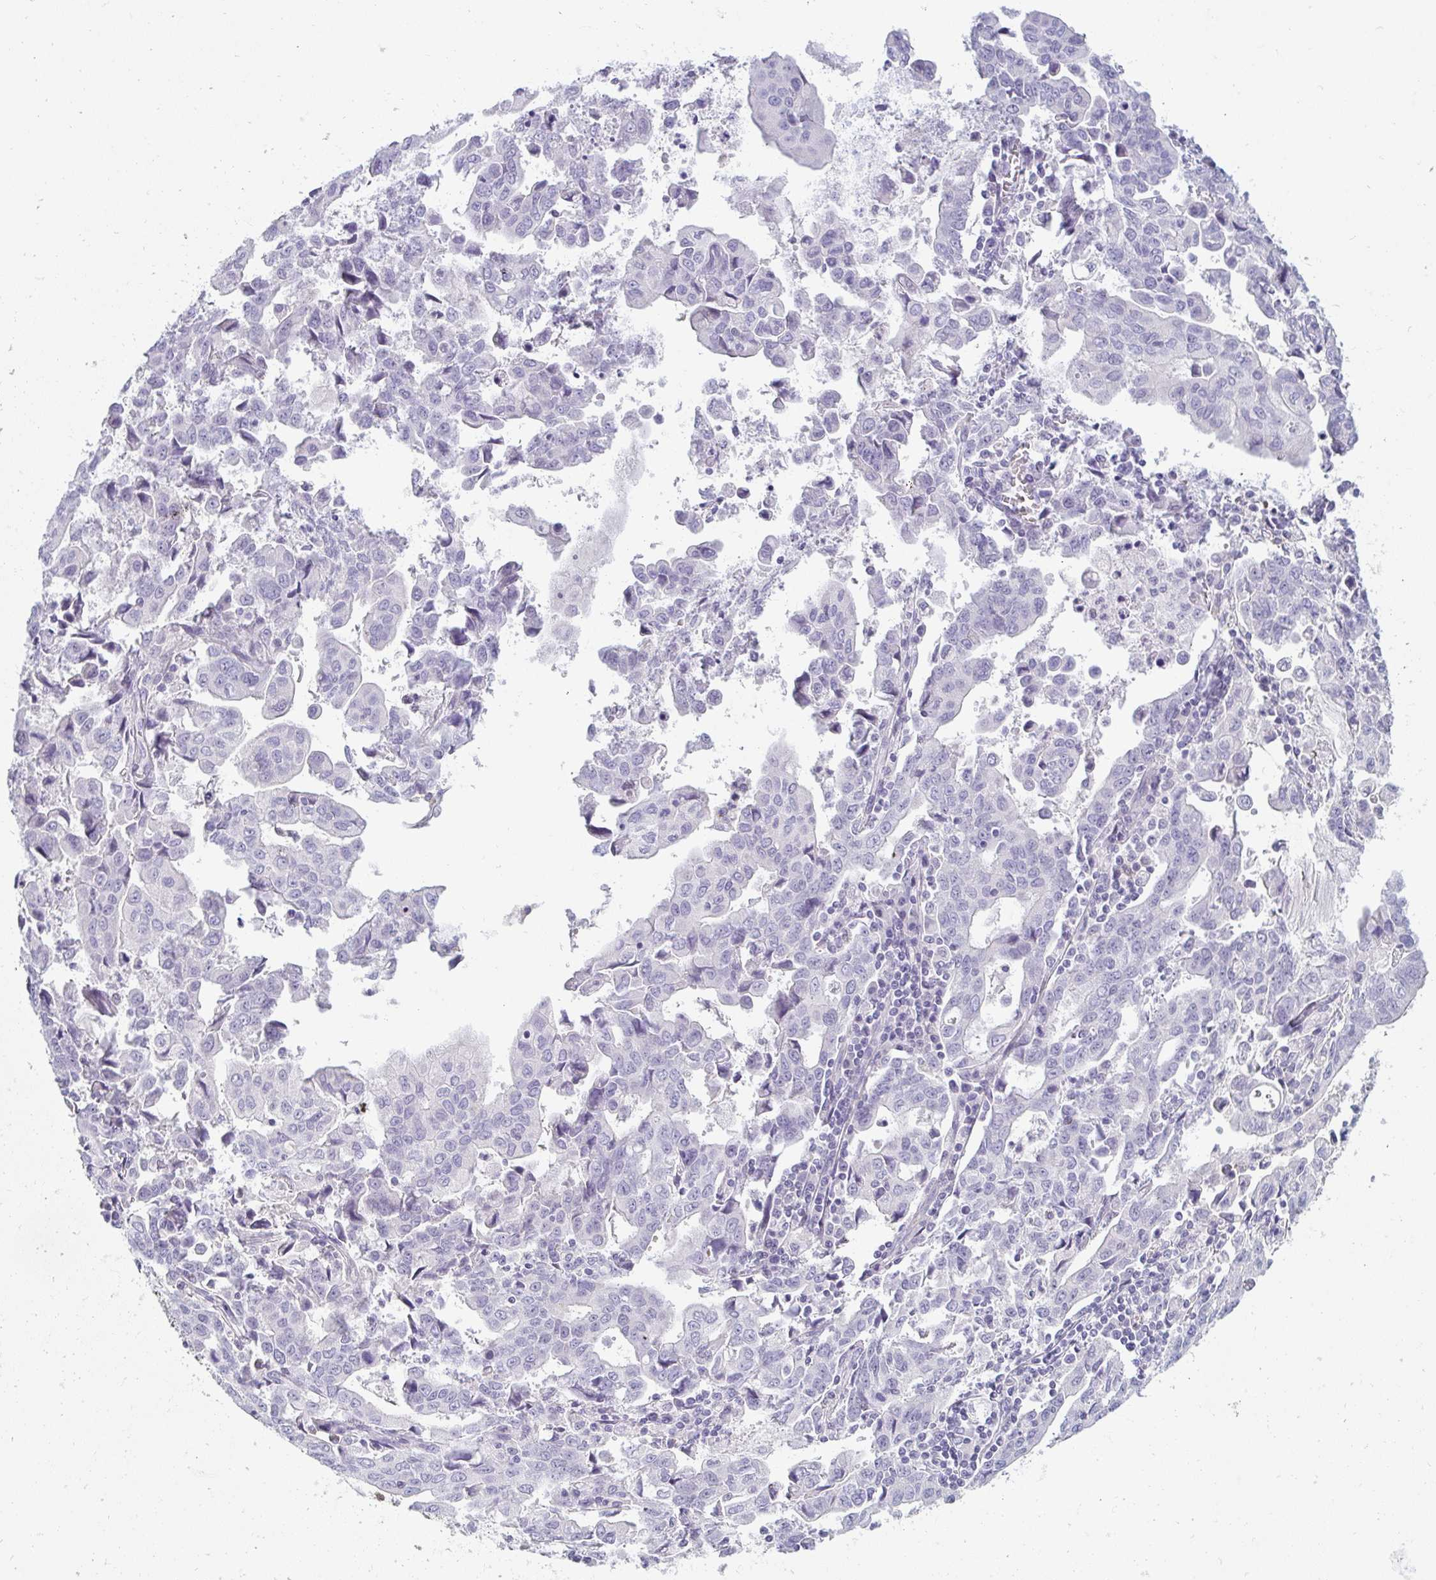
{"staining": {"intensity": "negative", "quantity": "none", "location": "none"}, "tissue": "stomach cancer", "cell_type": "Tumor cells", "image_type": "cancer", "snomed": [{"axis": "morphology", "description": "Adenocarcinoma, NOS"}, {"axis": "topography", "description": "Stomach, upper"}], "caption": "Immunohistochemical staining of human stomach adenocarcinoma reveals no significant expression in tumor cells.", "gene": "SHB", "patient": {"sex": "male", "age": 85}}